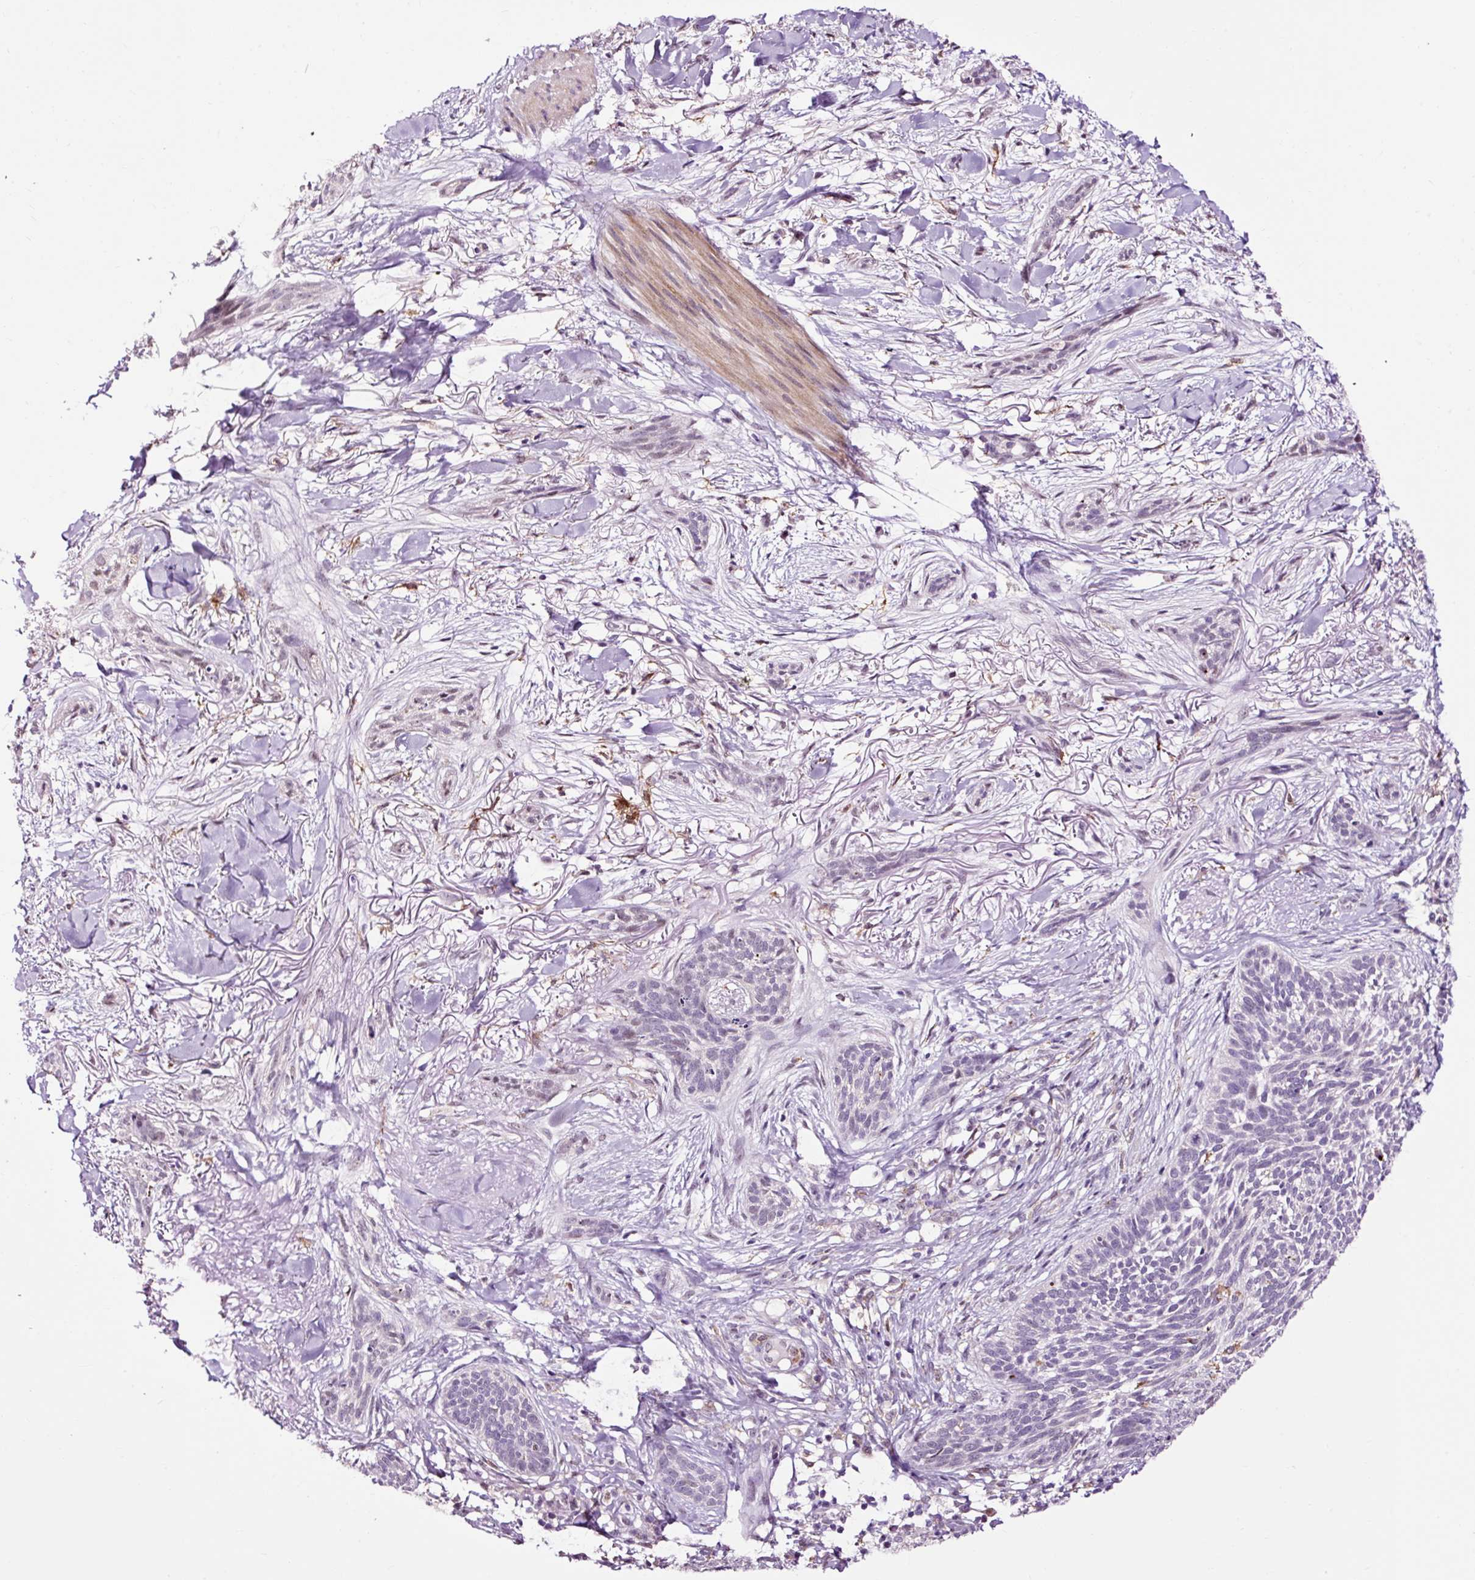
{"staining": {"intensity": "negative", "quantity": "none", "location": "none"}, "tissue": "skin cancer", "cell_type": "Tumor cells", "image_type": "cancer", "snomed": [{"axis": "morphology", "description": "Basal cell carcinoma"}, {"axis": "topography", "description": "Skin"}], "caption": "Protein analysis of basal cell carcinoma (skin) shows no significant positivity in tumor cells. Brightfield microscopy of immunohistochemistry stained with DAB (brown) and hematoxylin (blue), captured at high magnification.", "gene": "LY86", "patient": {"sex": "male", "age": 52}}